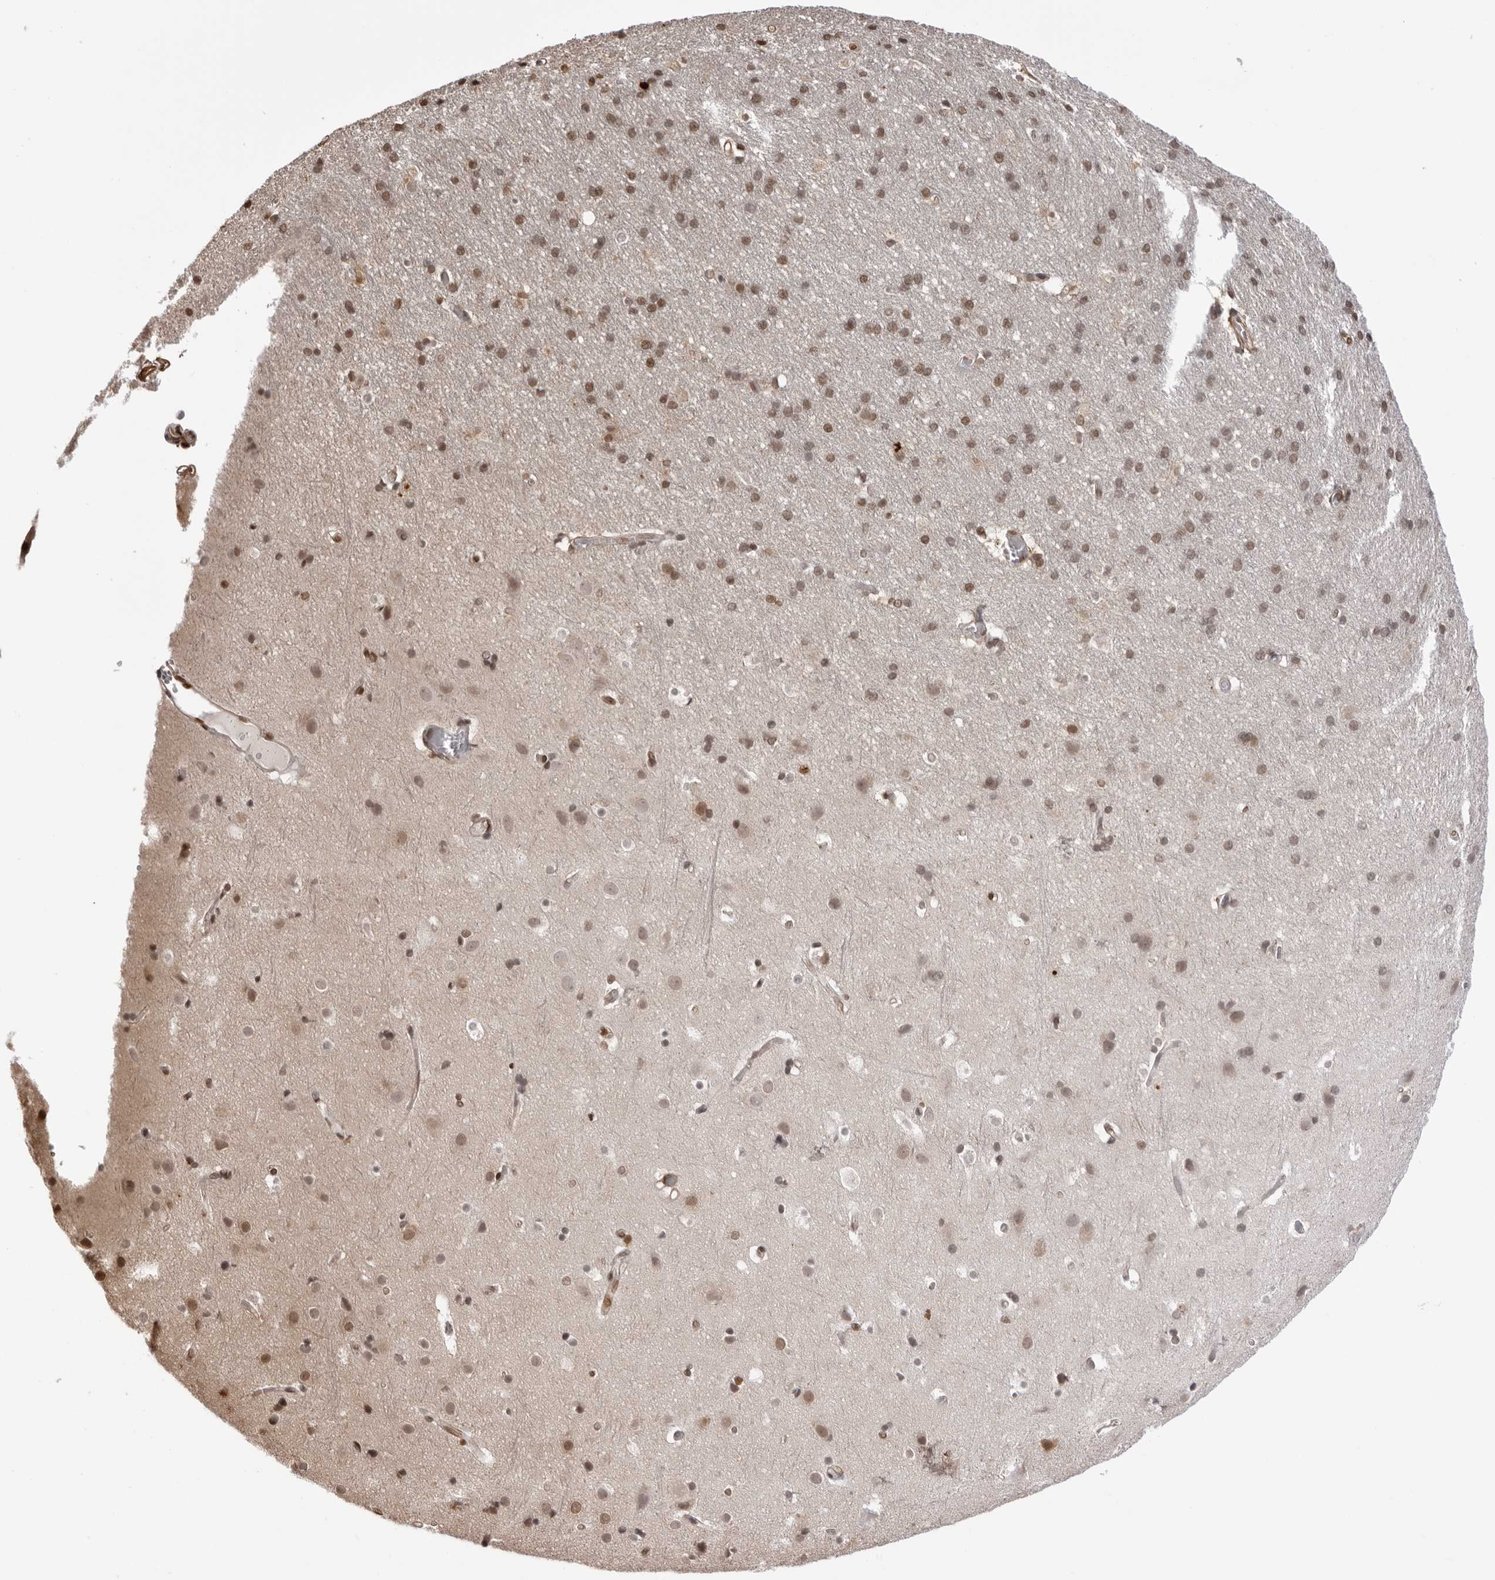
{"staining": {"intensity": "moderate", "quantity": ">75%", "location": "cytoplasmic/membranous,nuclear"}, "tissue": "cerebral cortex", "cell_type": "Endothelial cells", "image_type": "normal", "snomed": [{"axis": "morphology", "description": "Normal tissue, NOS"}, {"axis": "topography", "description": "Cerebral cortex"}], "caption": "Immunohistochemistry image of unremarkable cerebral cortex stained for a protein (brown), which reveals medium levels of moderate cytoplasmic/membranous,nuclear expression in approximately >75% of endothelial cells.", "gene": "HSPA4", "patient": {"sex": "male", "age": 54}}